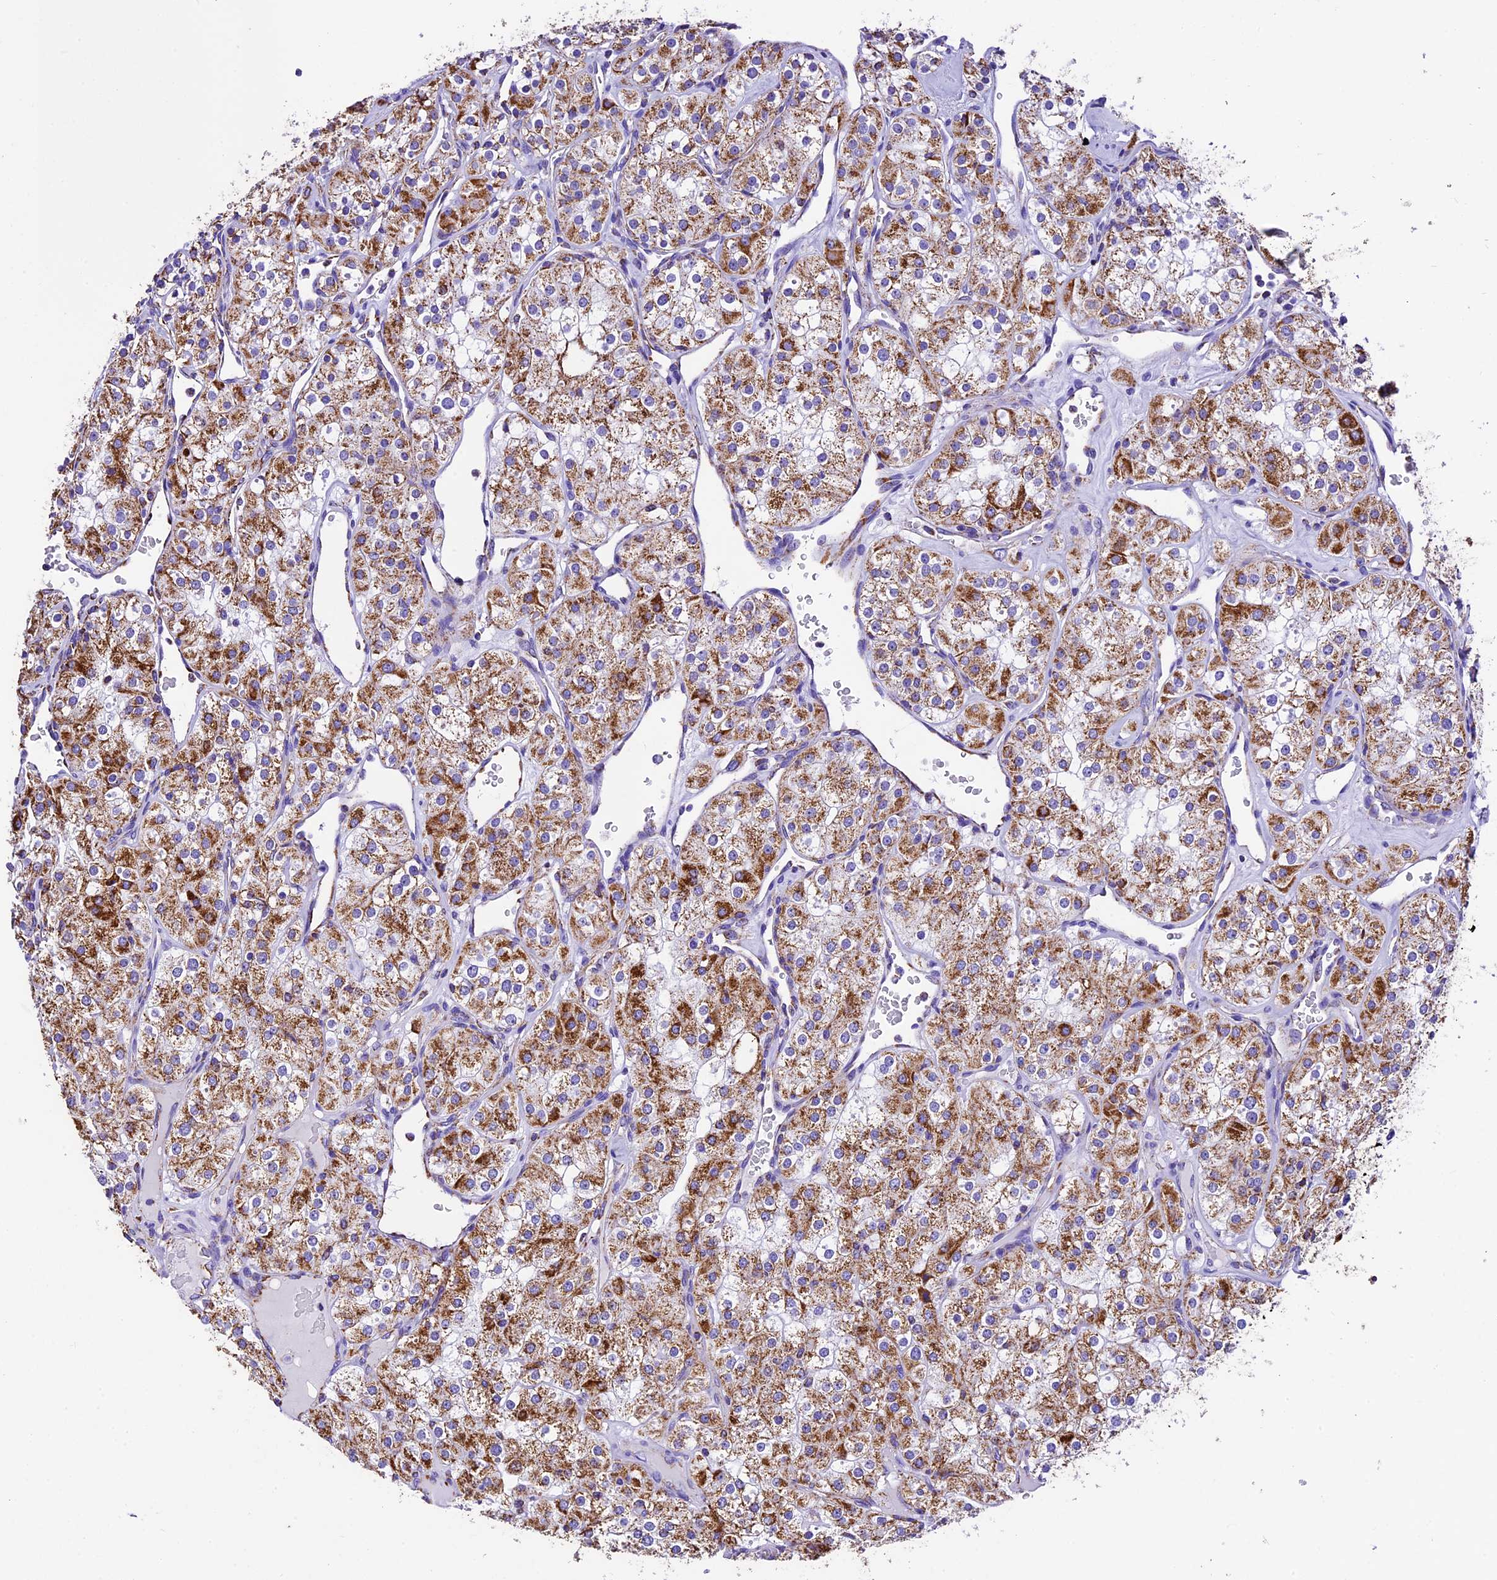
{"staining": {"intensity": "moderate", "quantity": ">75%", "location": "cytoplasmic/membranous"}, "tissue": "renal cancer", "cell_type": "Tumor cells", "image_type": "cancer", "snomed": [{"axis": "morphology", "description": "Adenocarcinoma, NOS"}, {"axis": "topography", "description": "Kidney"}], "caption": "Brown immunohistochemical staining in renal adenocarcinoma displays moderate cytoplasmic/membranous staining in approximately >75% of tumor cells.", "gene": "DCAF5", "patient": {"sex": "male", "age": 77}}